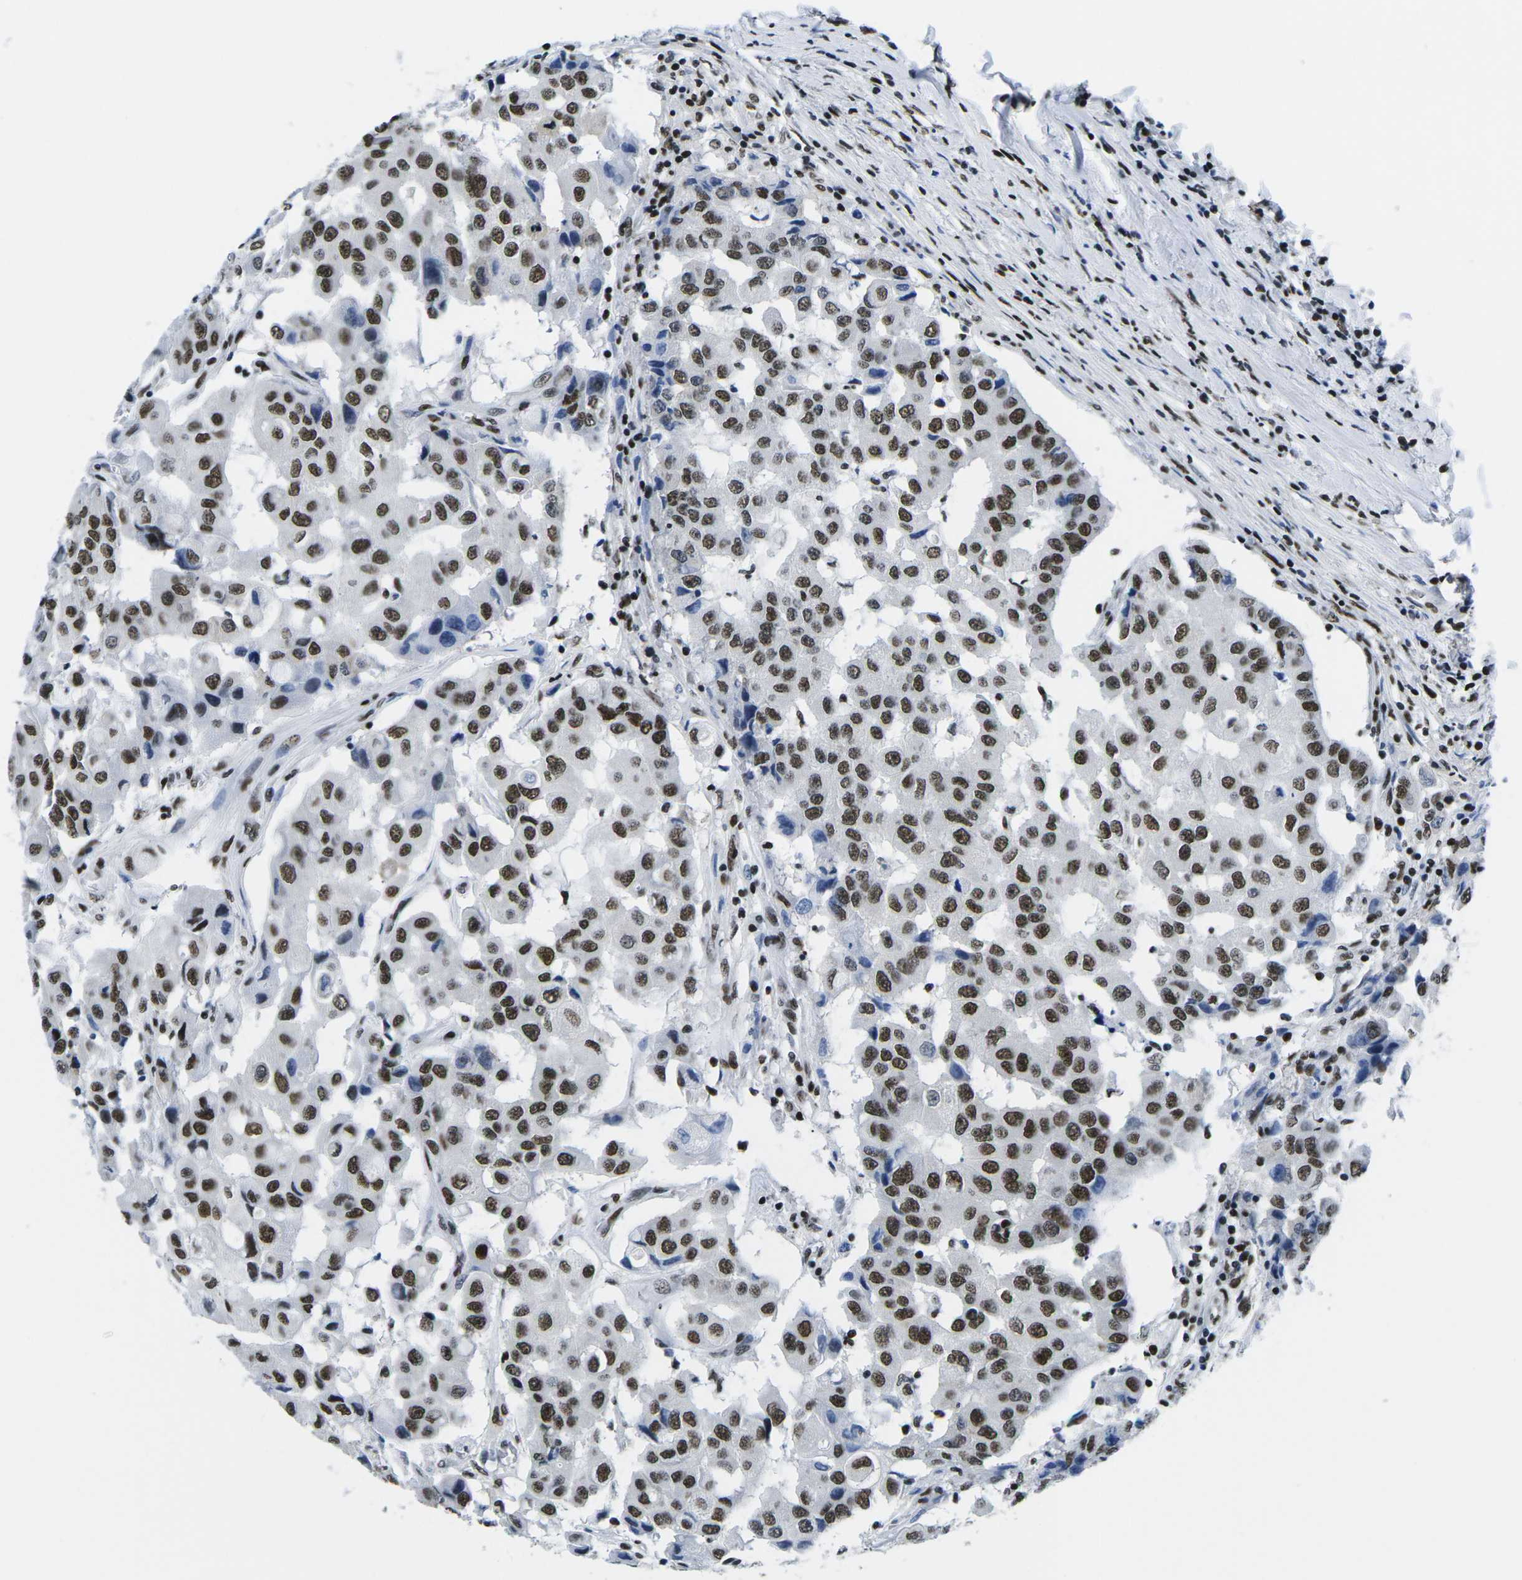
{"staining": {"intensity": "strong", "quantity": ">75%", "location": "nuclear"}, "tissue": "breast cancer", "cell_type": "Tumor cells", "image_type": "cancer", "snomed": [{"axis": "morphology", "description": "Duct carcinoma"}, {"axis": "topography", "description": "Breast"}], "caption": "IHC of invasive ductal carcinoma (breast) reveals high levels of strong nuclear staining in approximately >75% of tumor cells.", "gene": "ATF1", "patient": {"sex": "female", "age": 27}}